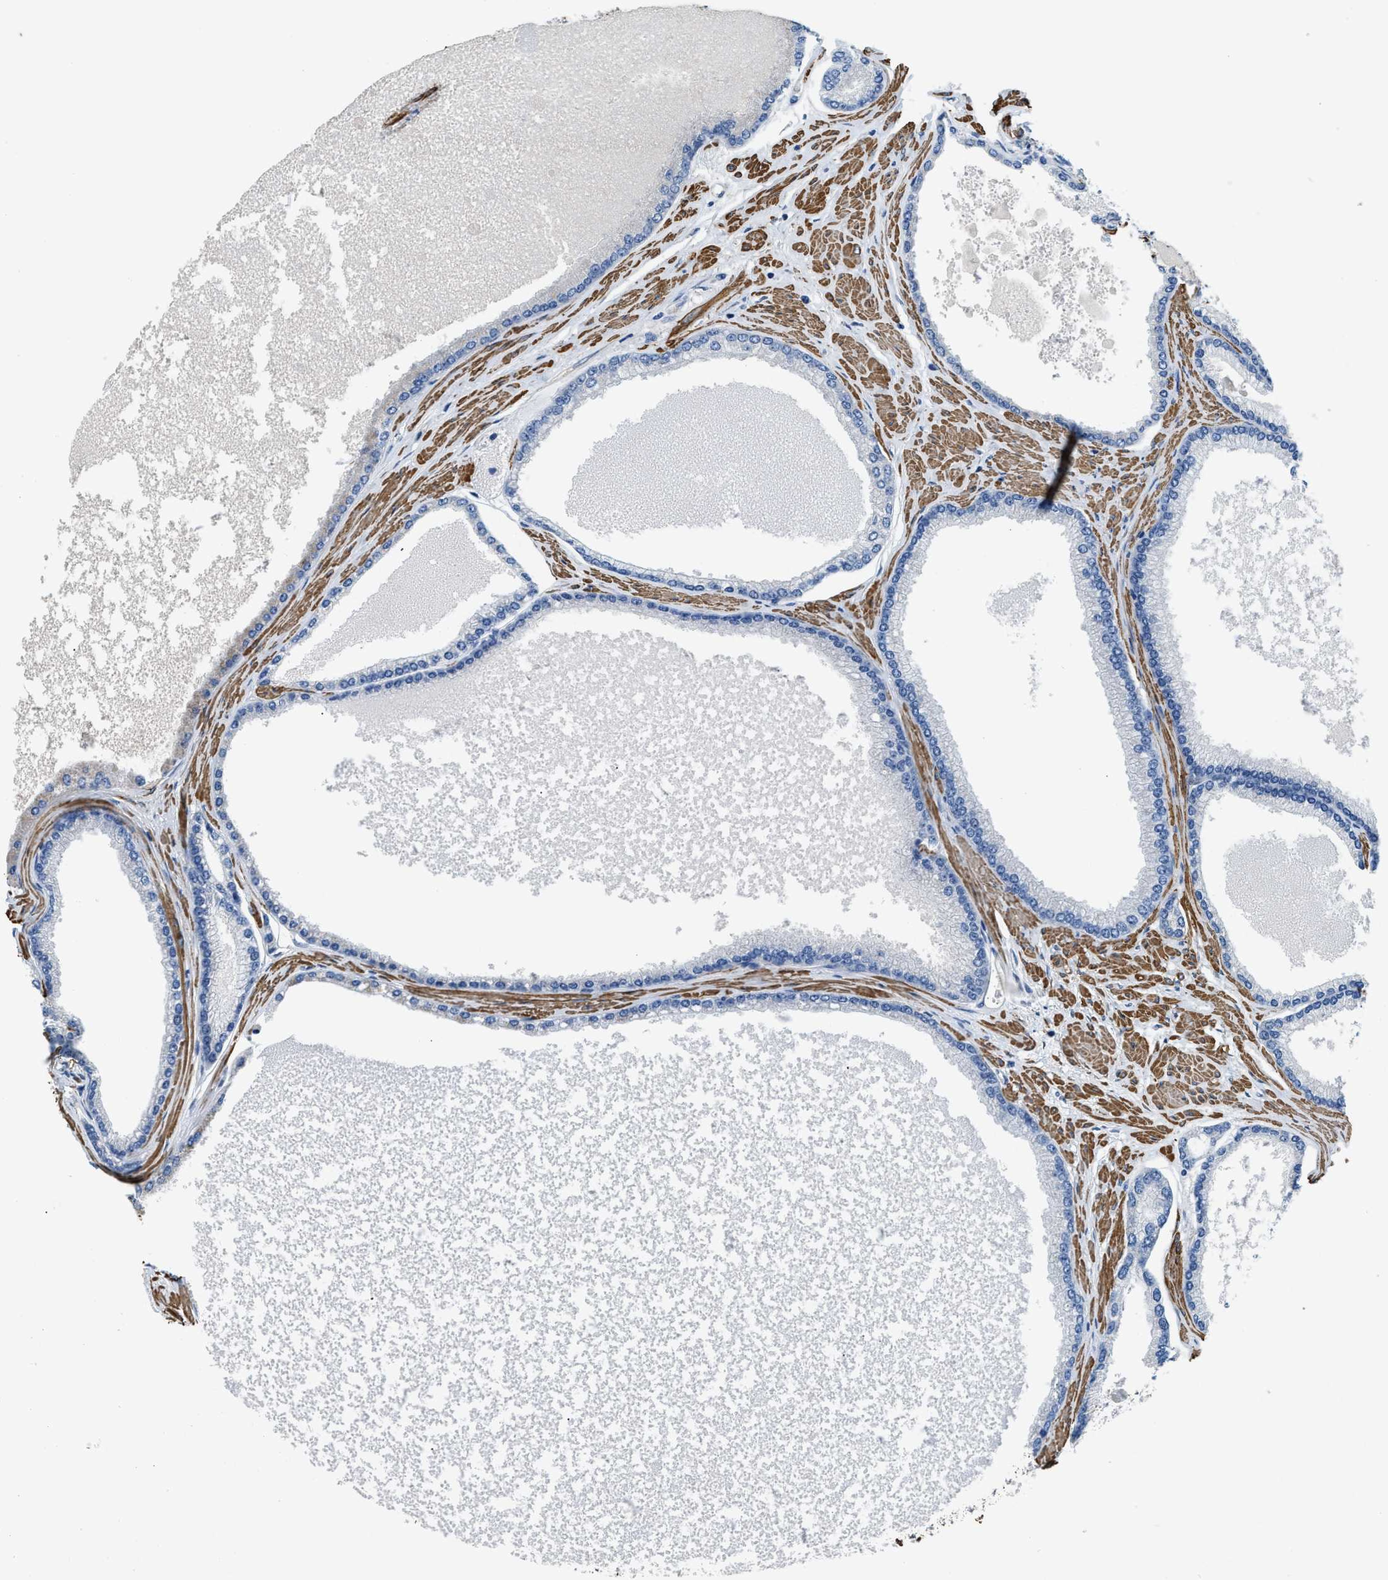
{"staining": {"intensity": "negative", "quantity": "none", "location": "none"}, "tissue": "prostate cancer", "cell_type": "Tumor cells", "image_type": "cancer", "snomed": [{"axis": "morphology", "description": "Adenocarcinoma, High grade"}, {"axis": "topography", "description": "Prostate"}], "caption": "Immunohistochemistry (IHC) histopathology image of neoplastic tissue: human prostate cancer stained with DAB exhibits no significant protein staining in tumor cells.", "gene": "BMPR1A", "patient": {"sex": "male", "age": 61}}